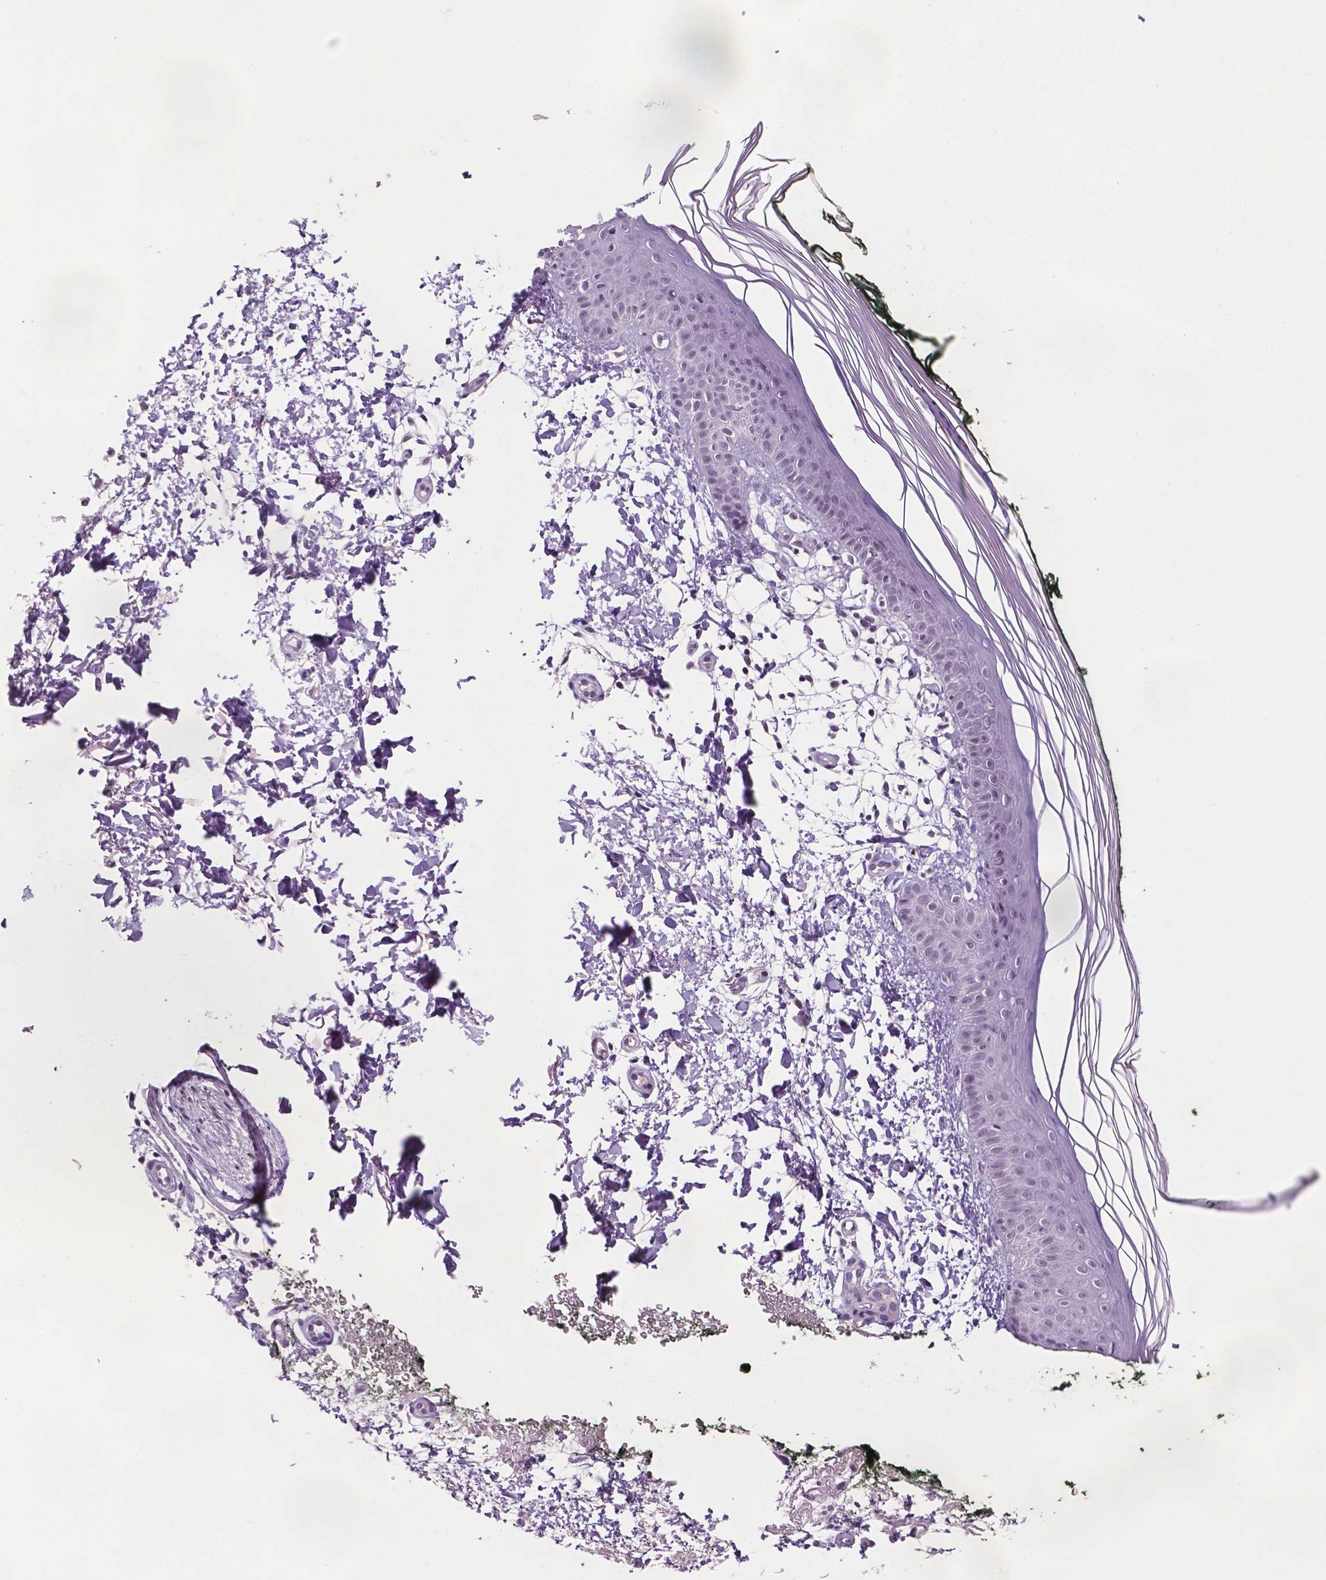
{"staining": {"intensity": "weak", "quantity": "<25%", "location": "cytoplasmic/membranous"}, "tissue": "skin", "cell_type": "Fibroblasts", "image_type": "normal", "snomed": [{"axis": "morphology", "description": "Normal tissue, NOS"}, {"axis": "topography", "description": "Skin"}], "caption": "The image shows no significant expression in fibroblasts of skin.", "gene": "FAM50B", "patient": {"sex": "female", "age": 62}}